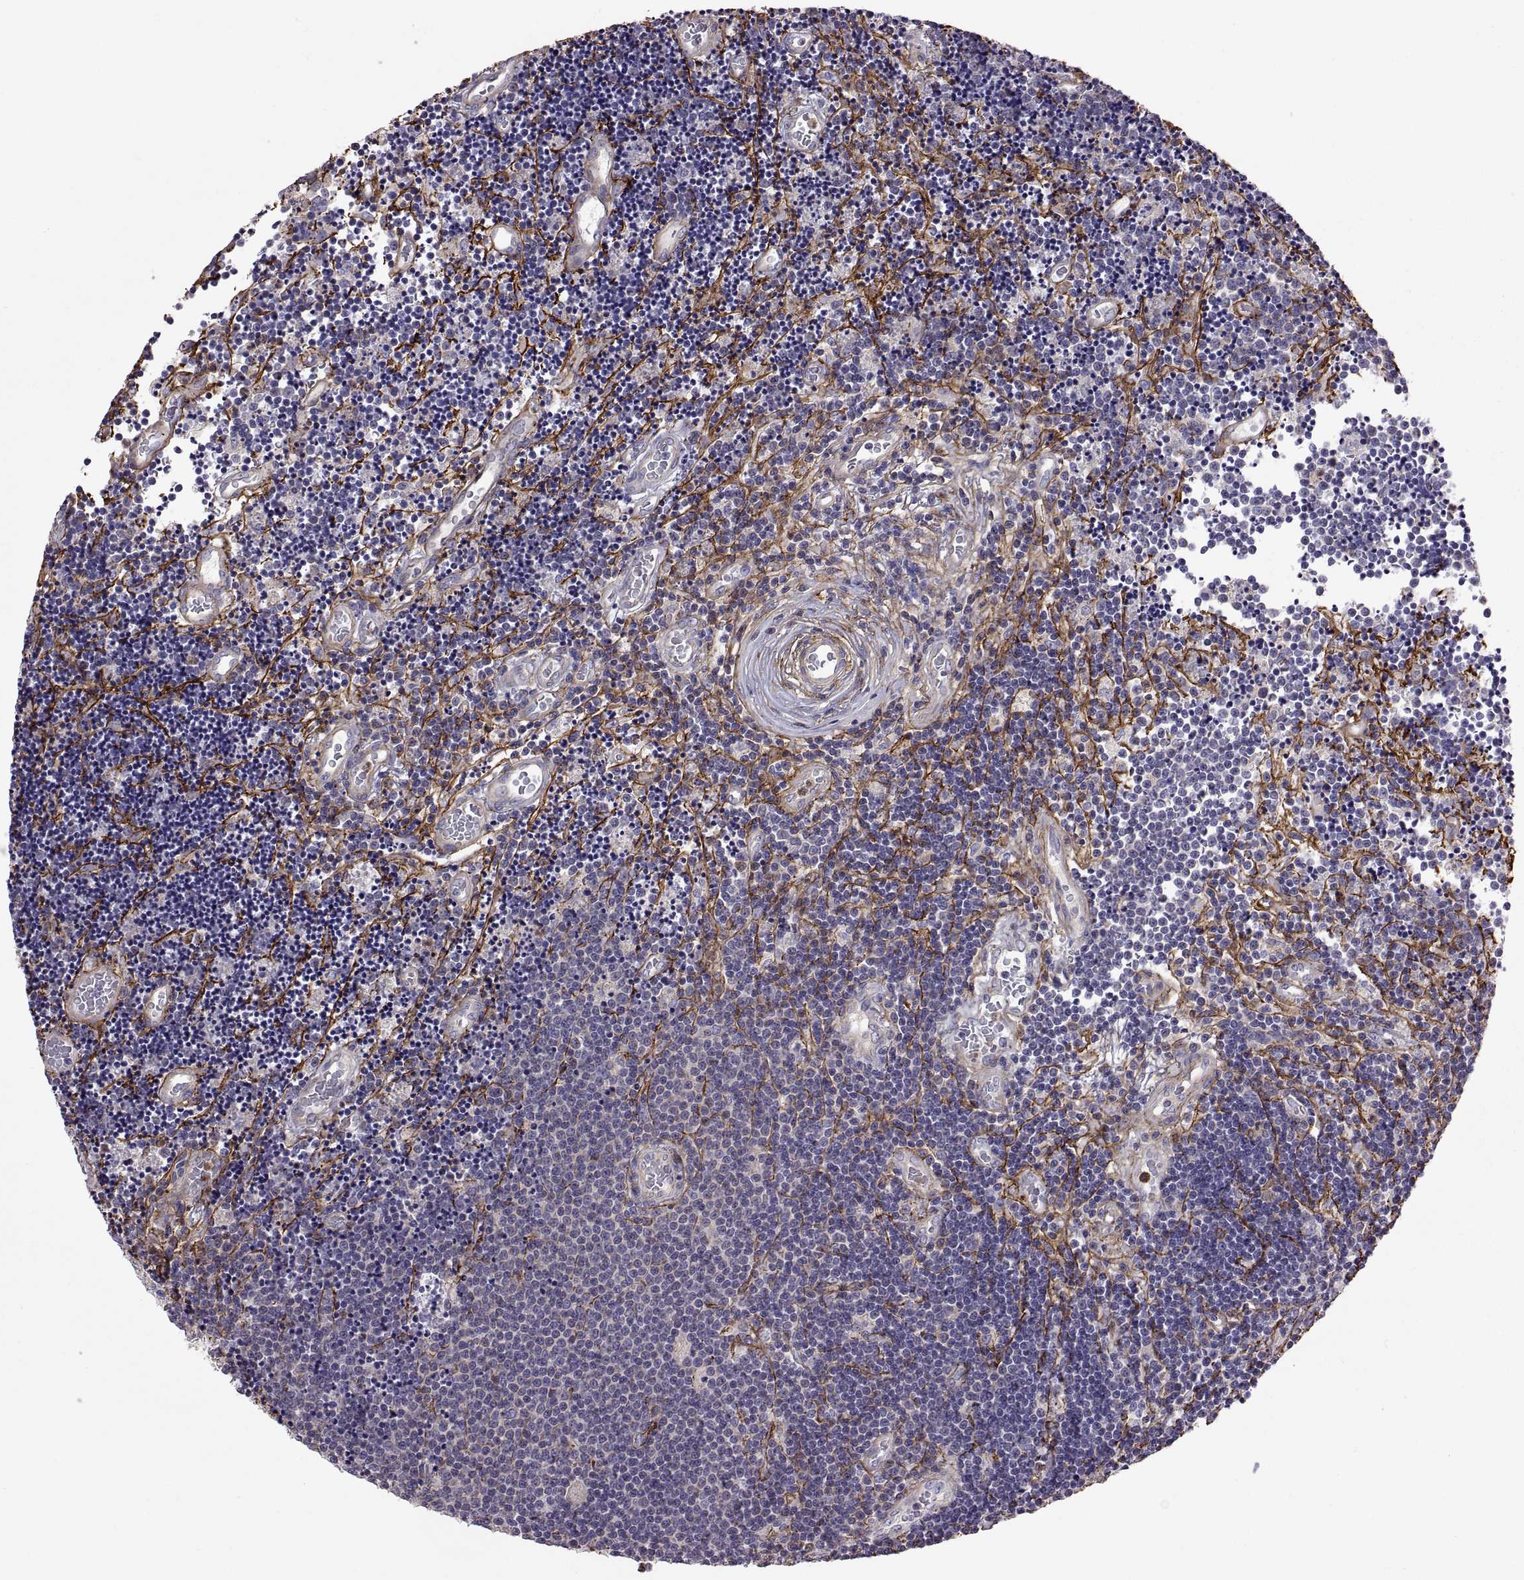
{"staining": {"intensity": "negative", "quantity": "none", "location": "none"}, "tissue": "lymphoma", "cell_type": "Tumor cells", "image_type": "cancer", "snomed": [{"axis": "morphology", "description": "Malignant lymphoma, non-Hodgkin's type, Low grade"}, {"axis": "topography", "description": "Brain"}], "caption": "Low-grade malignant lymphoma, non-Hodgkin's type stained for a protein using immunohistochemistry displays no expression tumor cells.", "gene": "EMILIN2", "patient": {"sex": "female", "age": 66}}